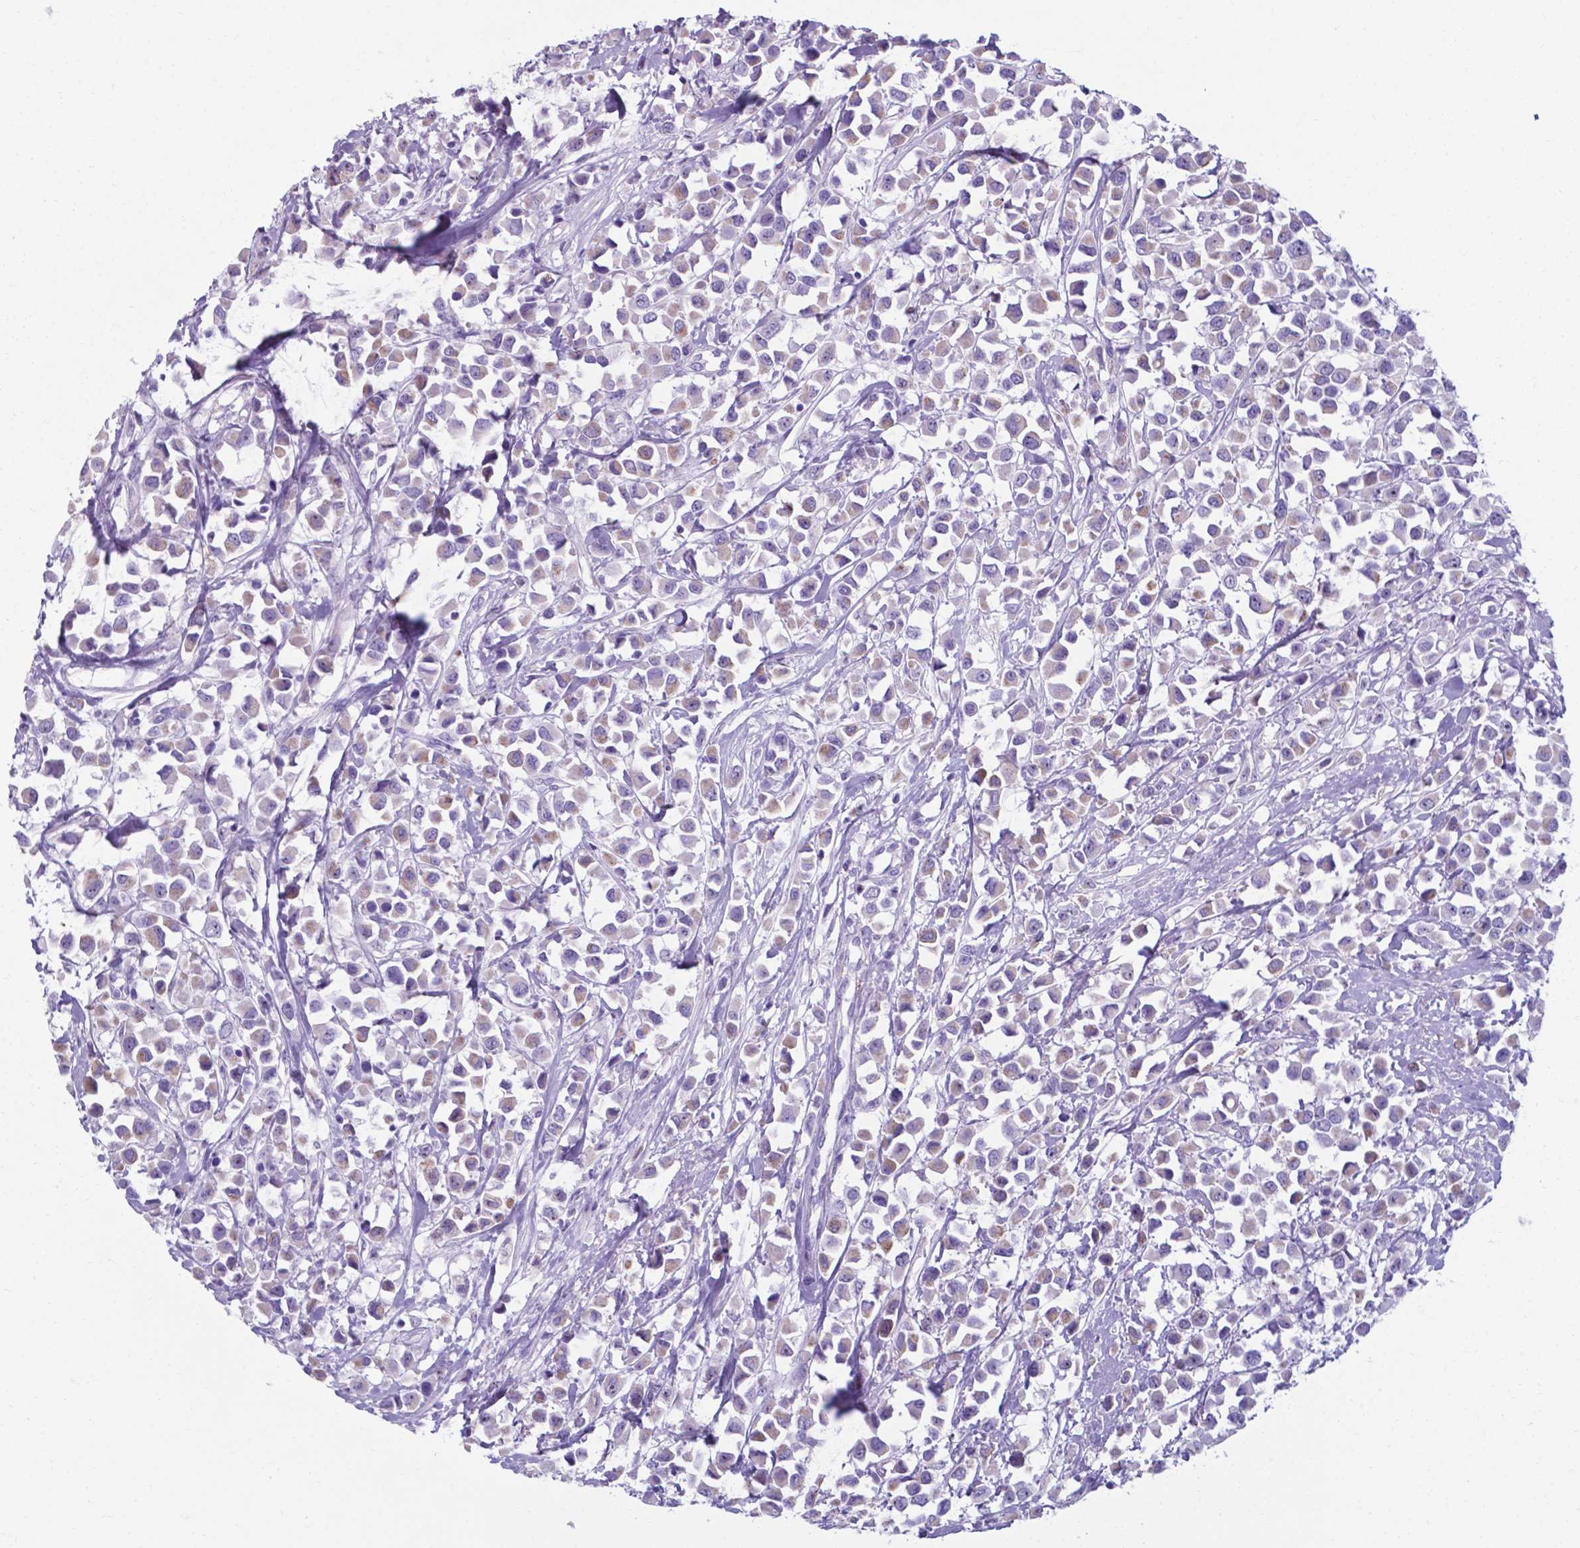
{"staining": {"intensity": "weak", "quantity": ">75%", "location": "cytoplasmic/membranous"}, "tissue": "breast cancer", "cell_type": "Tumor cells", "image_type": "cancer", "snomed": [{"axis": "morphology", "description": "Duct carcinoma"}, {"axis": "topography", "description": "Breast"}], "caption": "A brown stain highlights weak cytoplasmic/membranous expression of a protein in breast cancer (infiltrating ductal carcinoma) tumor cells.", "gene": "AP5B1", "patient": {"sex": "female", "age": 61}}